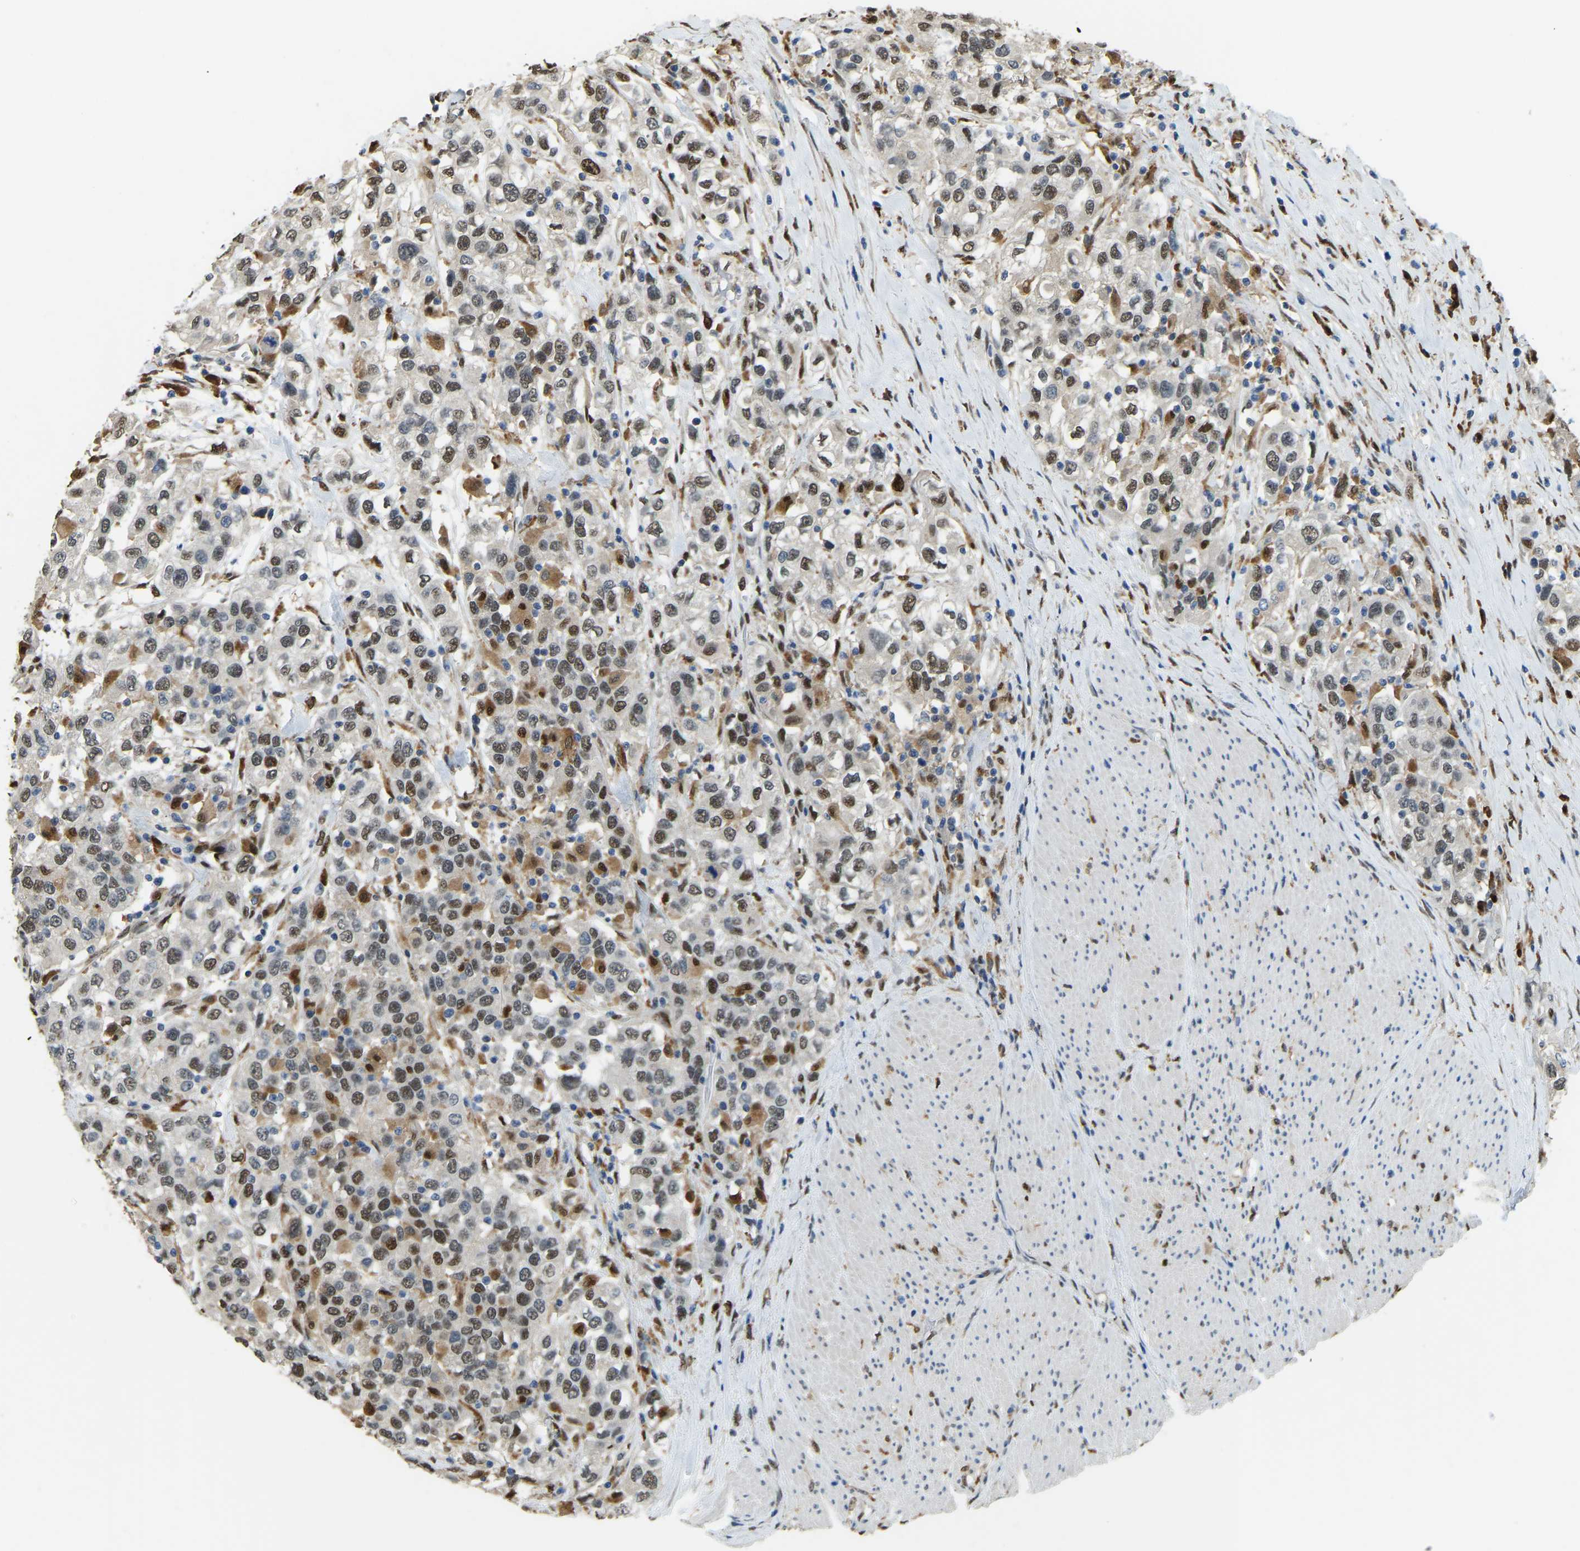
{"staining": {"intensity": "strong", "quantity": ">75%", "location": "cytoplasmic/membranous,nuclear"}, "tissue": "urothelial cancer", "cell_type": "Tumor cells", "image_type": "cancer", "snomed": [{"axis": "morphology", "description": "Urothelial carcinoma, High grade"}, {"axis": "topography", "description": "Urinary bladder"}], "caption": "IHC photomicrograph of human urothelial cancer stained for a protein (brown), which reveals high levels of strong cytoplasmic/membranous and nuclear staining in approximately >75% of tumor cells.", "gene": "NANS", "patient": {"sex": "female", "age": 80}}